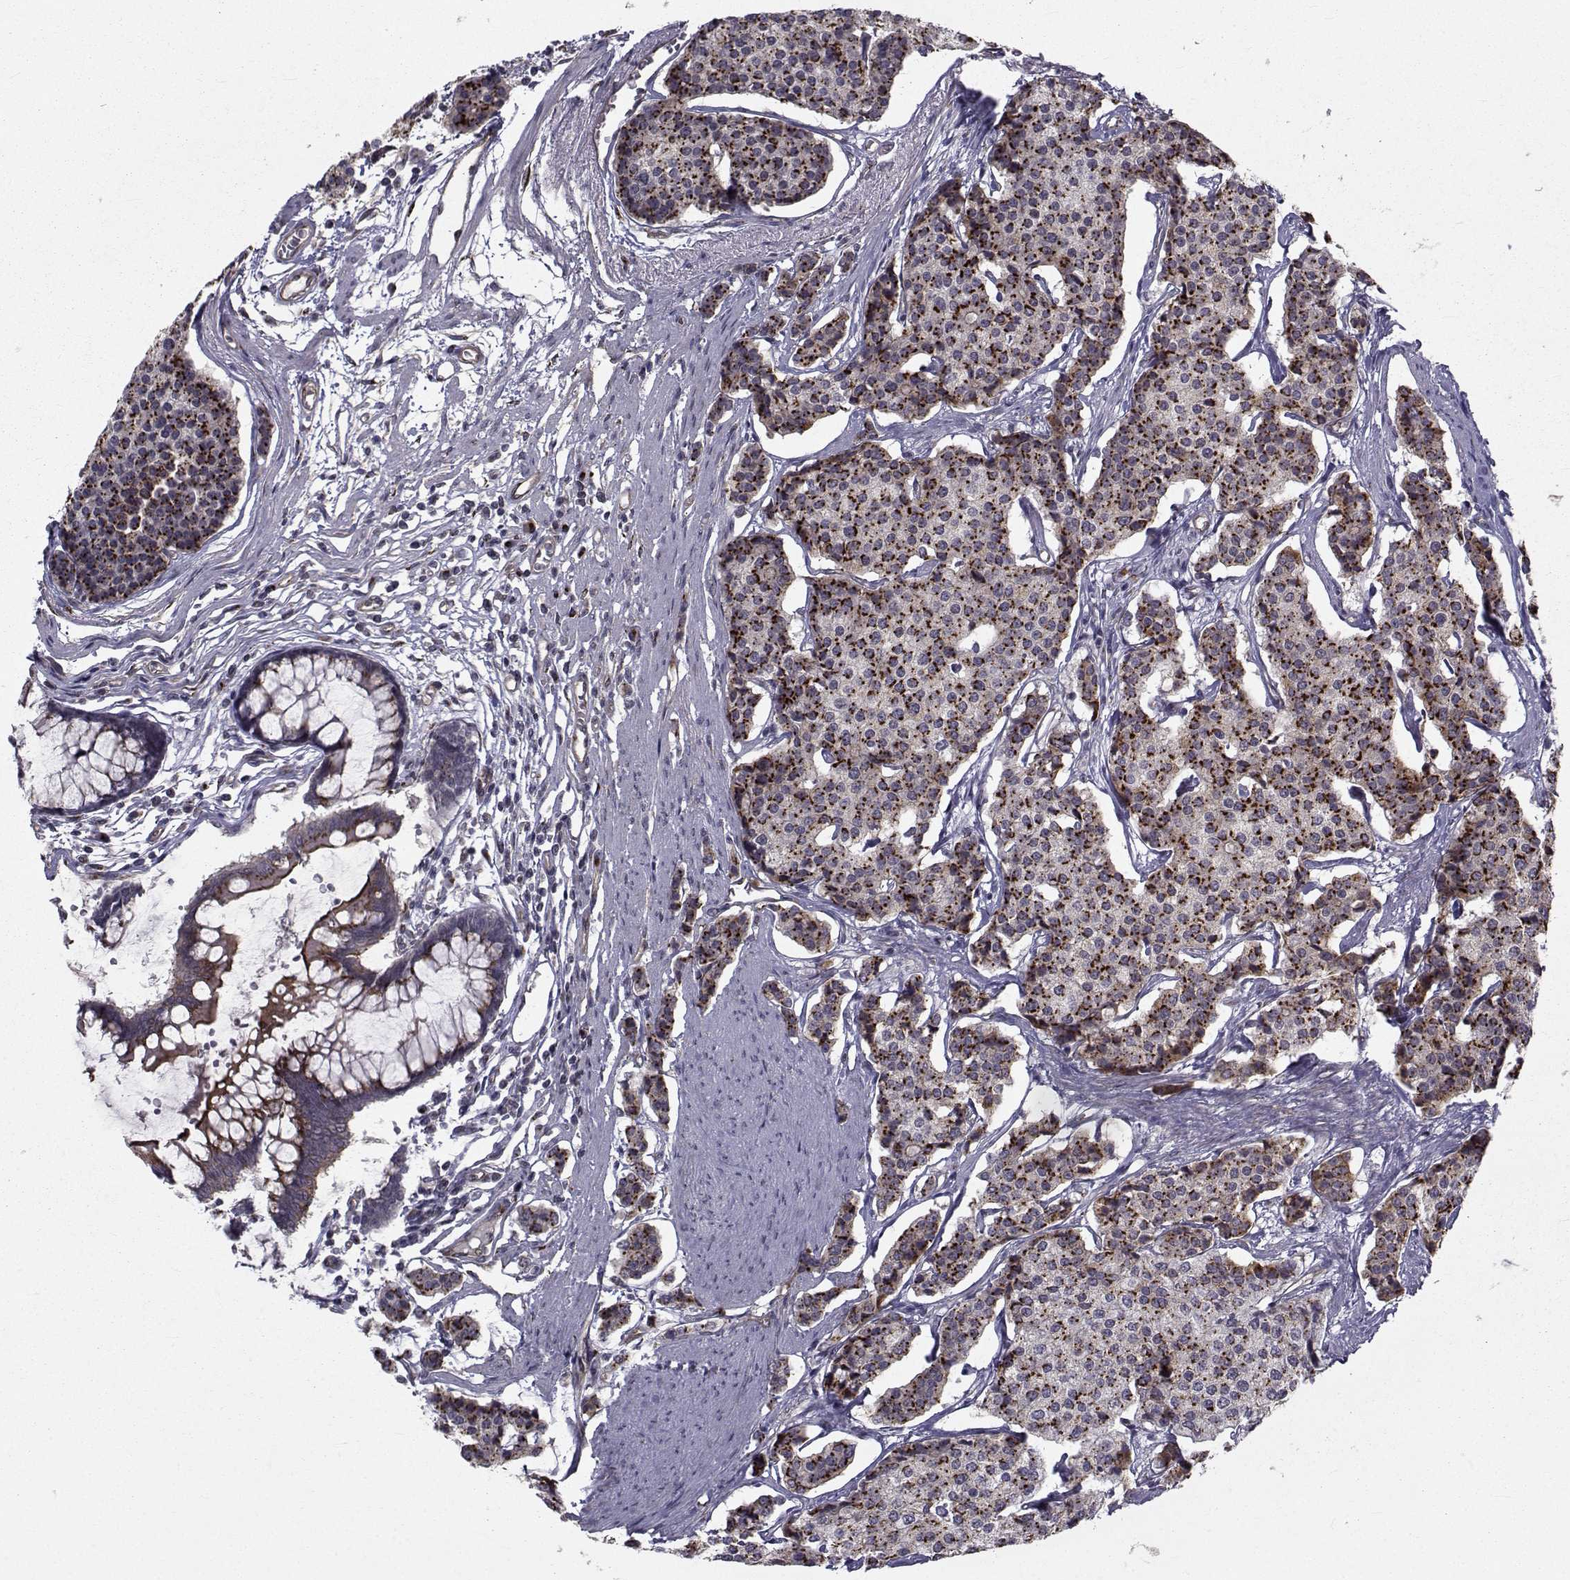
{"staining": {"intensity": "moderate", "quantity": ">75%", "location": "cytoplasmic/membranous"}, "tissue": "carcinoid", "cell_type": "Tumor cells", "image_type": "cancer", "snomed": [{"axis": "morphology", "description": "Carcinoid, malignant, NOS"}, {"axis": "topography", "description": "Small intestine"}], "caption": "The photomicrograph displays staining of carcinoid, revealing moderate cytoplasmic/membranous protein positivity (brown color) within tumor cells. Nuclei are stained in blue.", "gene": "ATP6V1C2", "patient": {"sex": "female", "age": 65}}